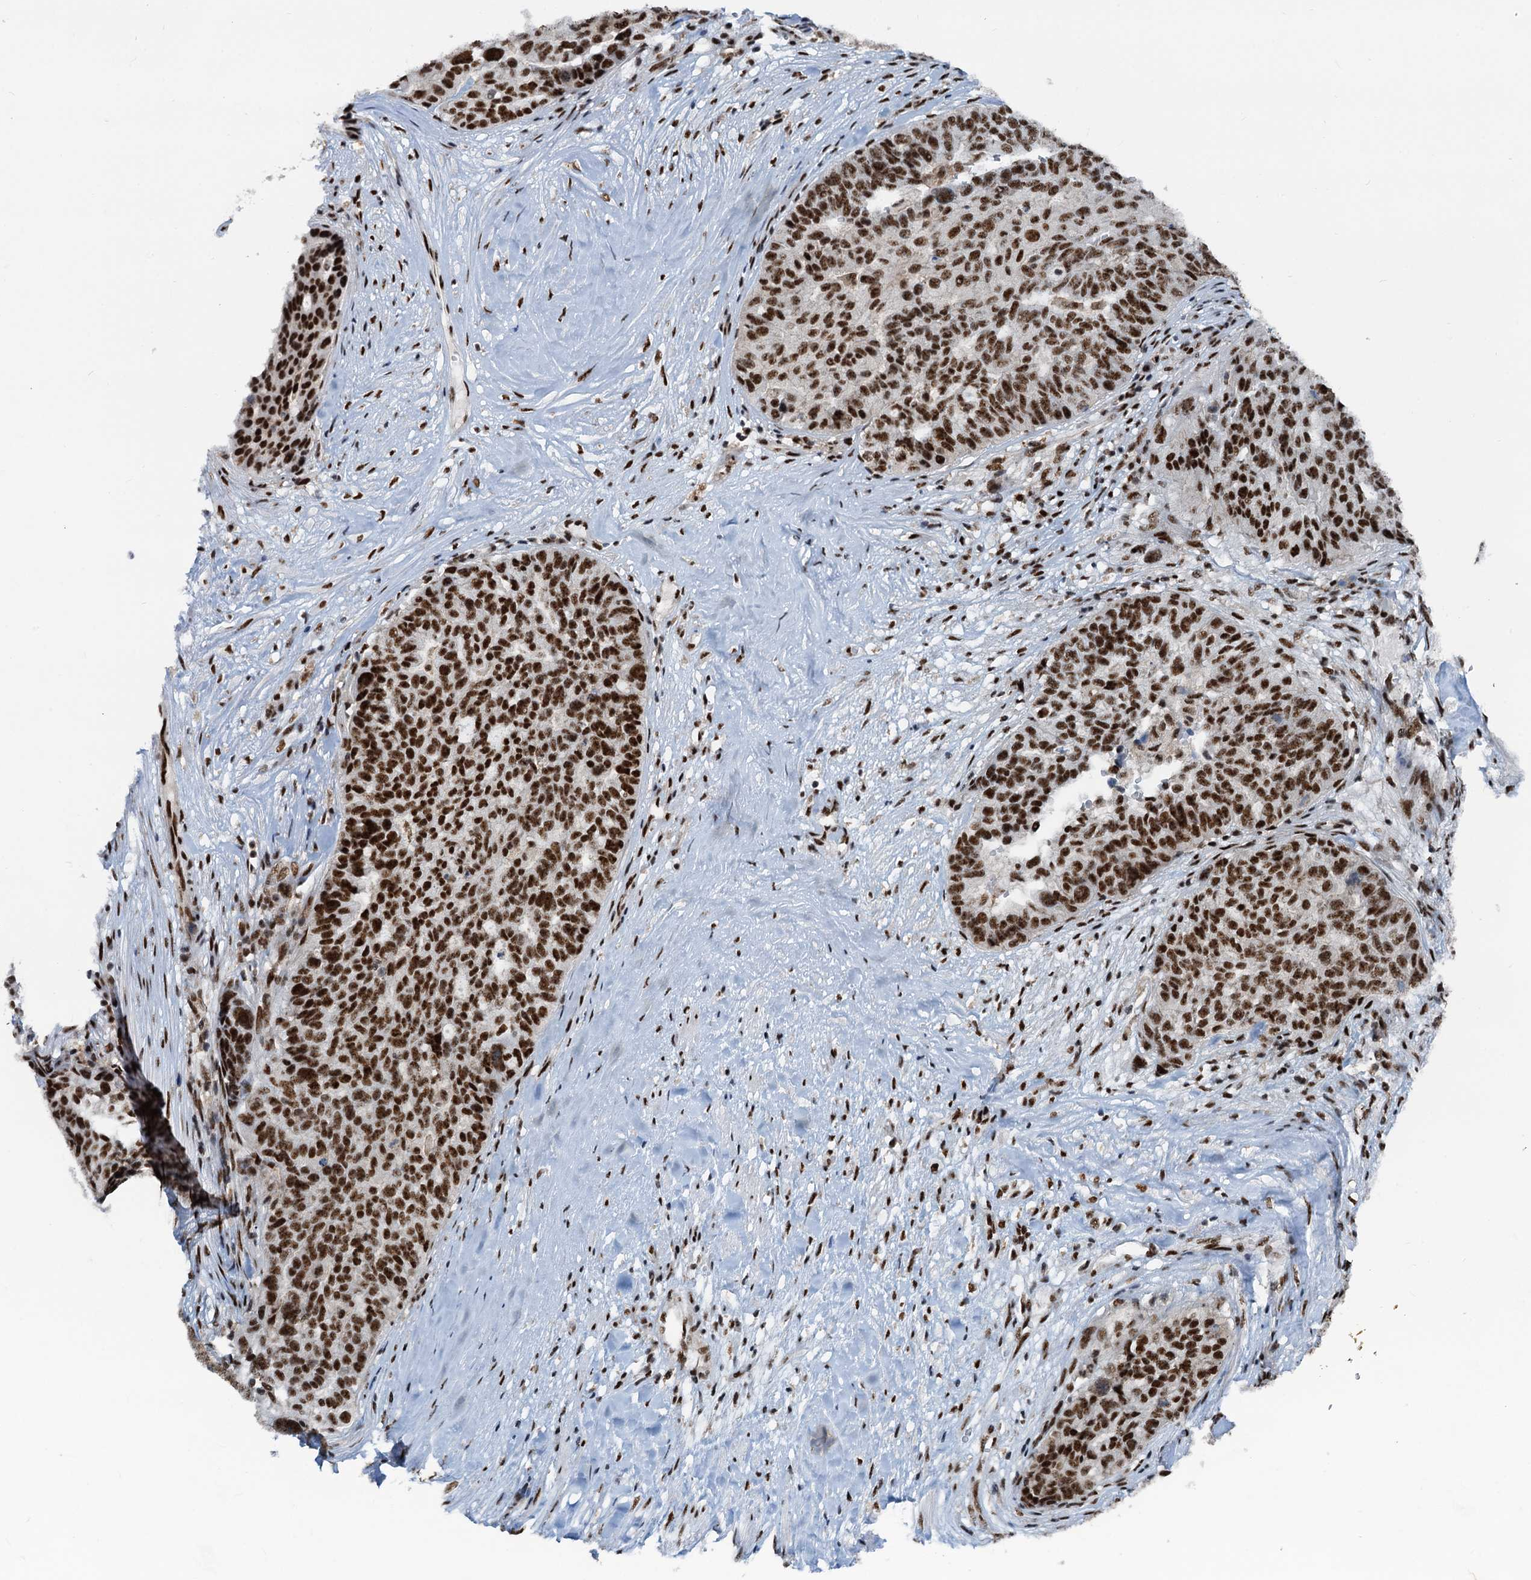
{"staining": {"intensity": "strong", "quantity": ">75%", "location": "nuclear"}, "tissue": "ovarian cancer", "cell_type": "Tumor cells", "image_type": "cancer", "snomed": [{"axis": "morphology", "description": "Cystadenocarcinoma, serous, NOS"}, {"axis": "topography", "description": "Ovary"}], "caption": "This micrograph demonstrates IHC staining of human serous cystadenocarcinoma (ovarian), with high strong nuclear expression in about >75% of tumor cells.", "gene": "RBM26", "patient": {"sex": "female", "age": 59}}